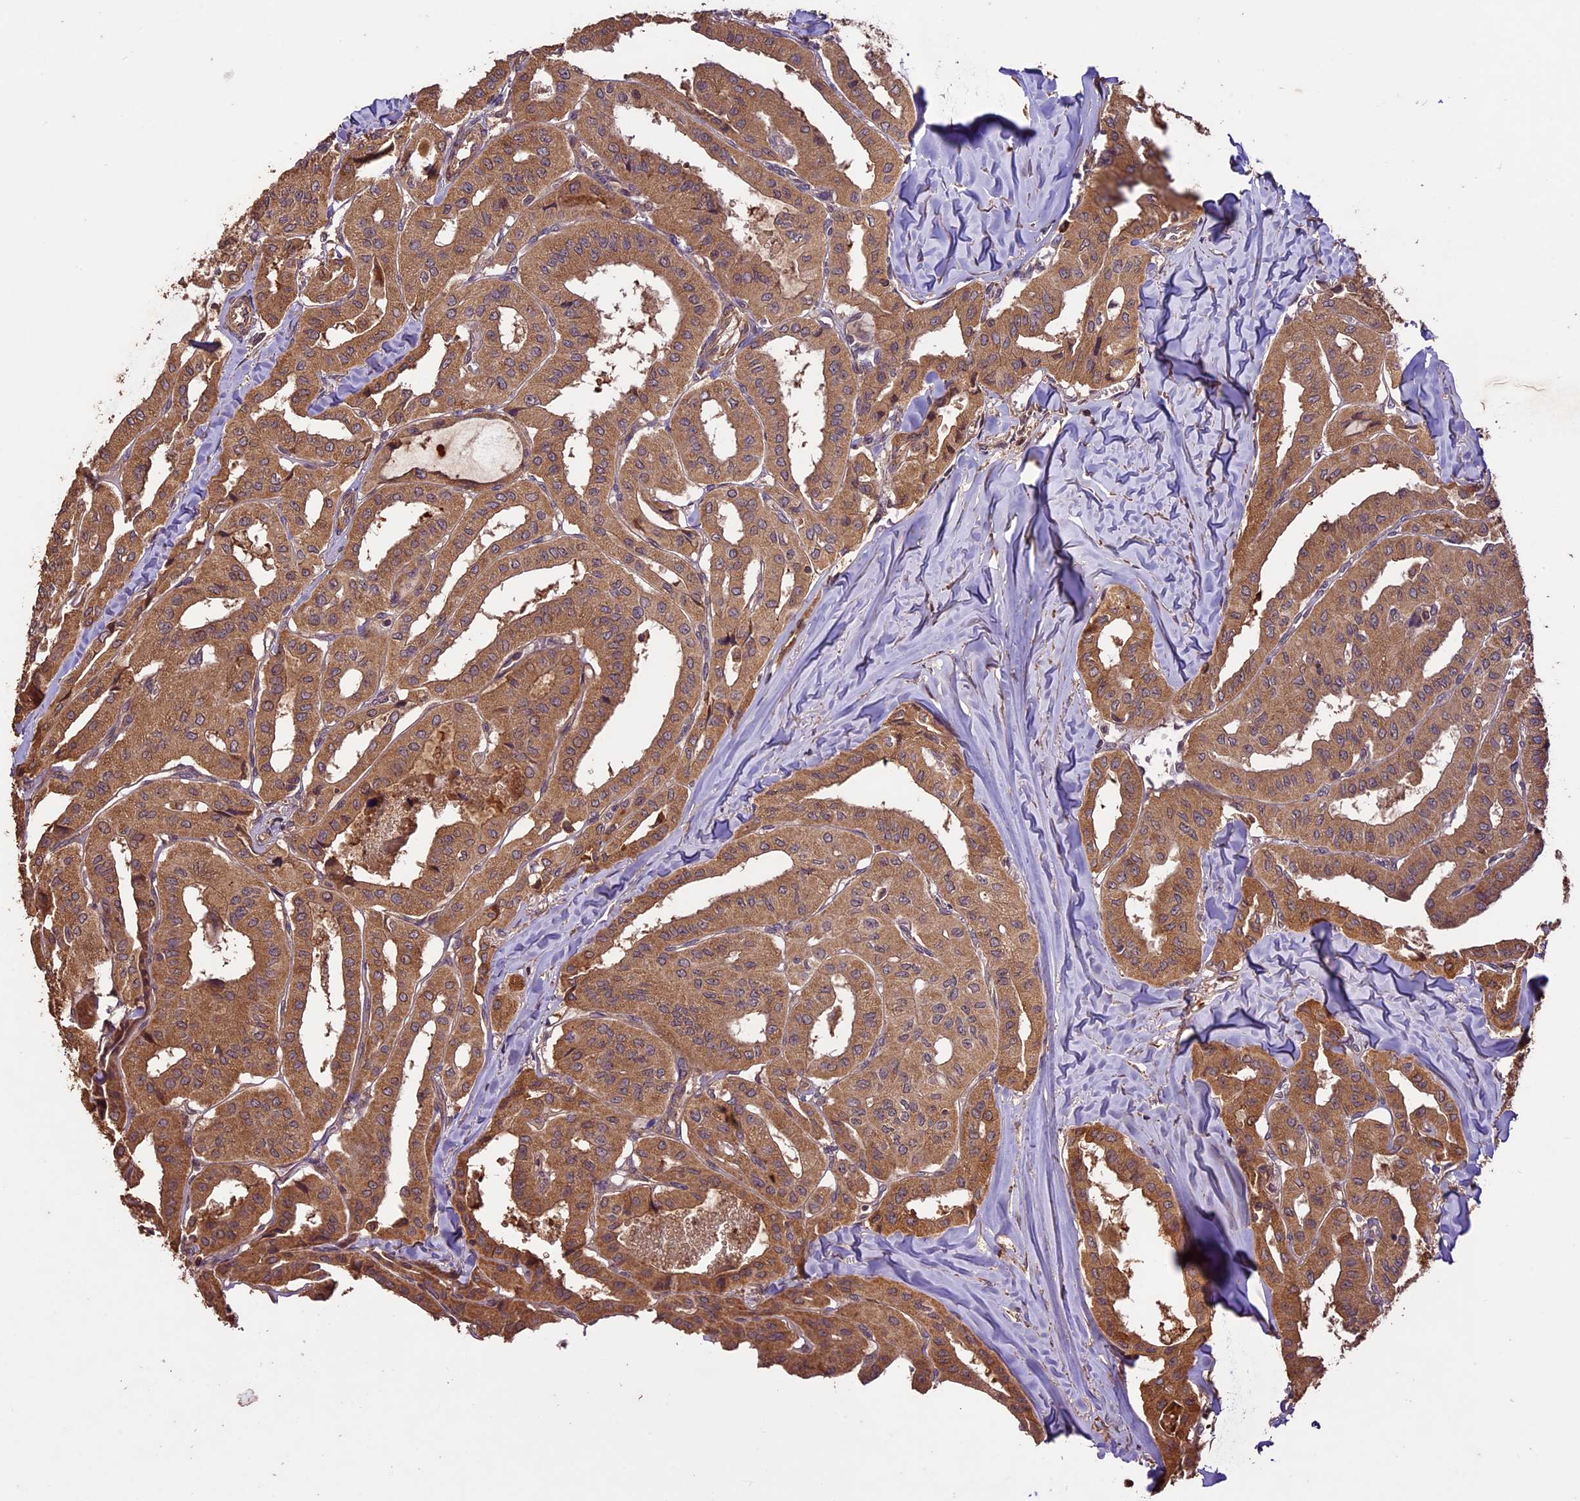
{"staining": {"intensity": "moderate", "quantity": ">75%", "location": "cytoplasmic/membranous"}, "tissue": "thyroid cancer", "cell_type": "Tumor cells", "image_type": "cancer", "snomed": [{"axis": "morphology", "description": "Papillary adenocarcinoma, NOS"}, {"axis": "topography", "description": "Thyroid gland"}], "caption": "Thyroid cancer (papillary adenocarcinoma) was stained to show a protein in brown. There is medium levels of moderate cytoplasmic/membranous positivity in about >75% of tumor cells.", "gene": "CRLF1", "patient": {"sex": "female", "age": 59}}